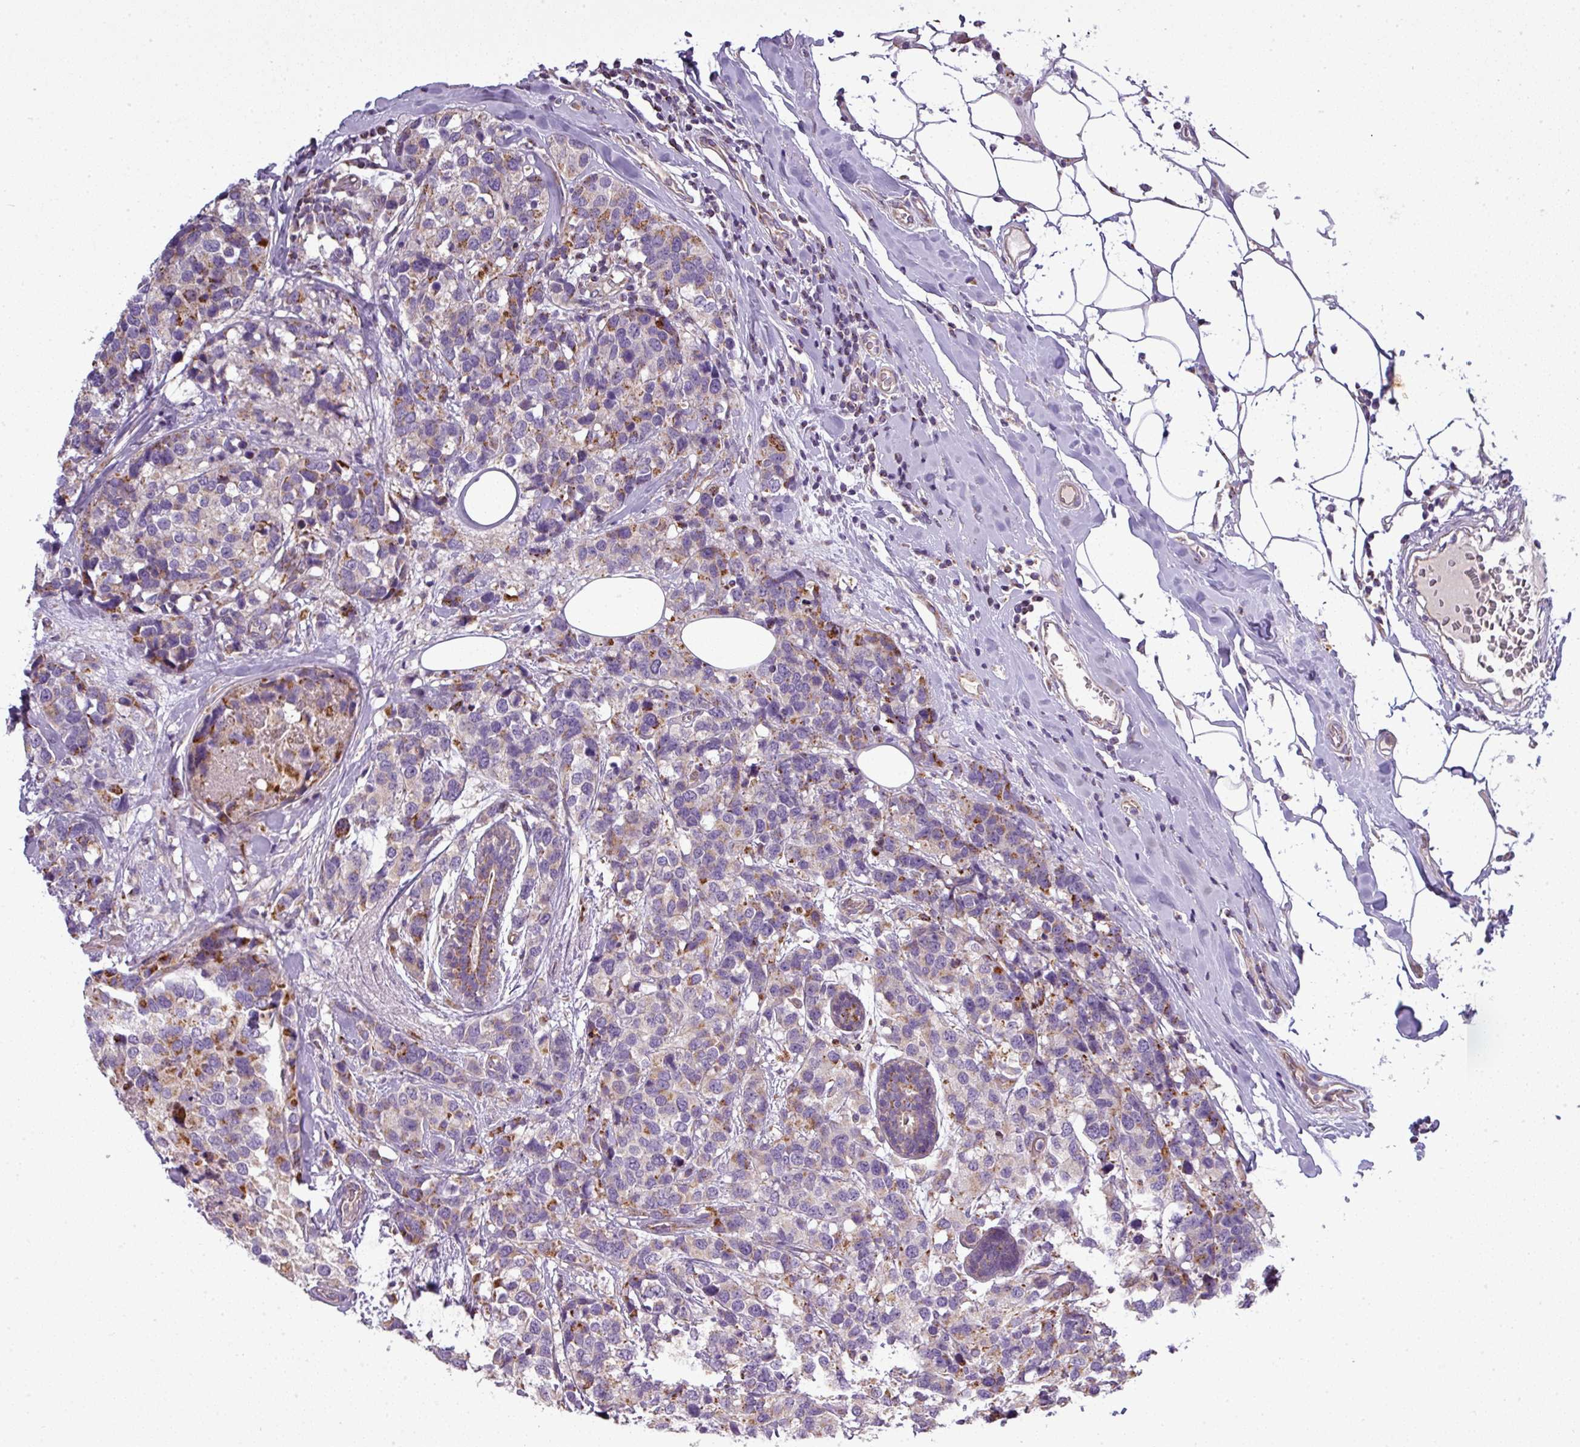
{"staining": {"intensity": "moderate", "quantity": "25%-75%", "location": "cytoplasmic/membranous"}, "tissue": "breast cancer", "cell_type": "Tumor cells", "image_type": "cancer", "snomed": [{"axis": "morphology", "description": "Lobular carcinoma"}, {"axis": "topography", "description": "Breast"}], "caption": "Lobular carcinoma (breast) was stained to show a protein in brown. There is medium levels of moderate cytoplasmic/membranous positivity in approximately 25%-75% of tumor cells.", "gene": "PNMA6A", "patient": {"sex": "female", "age": 59}}